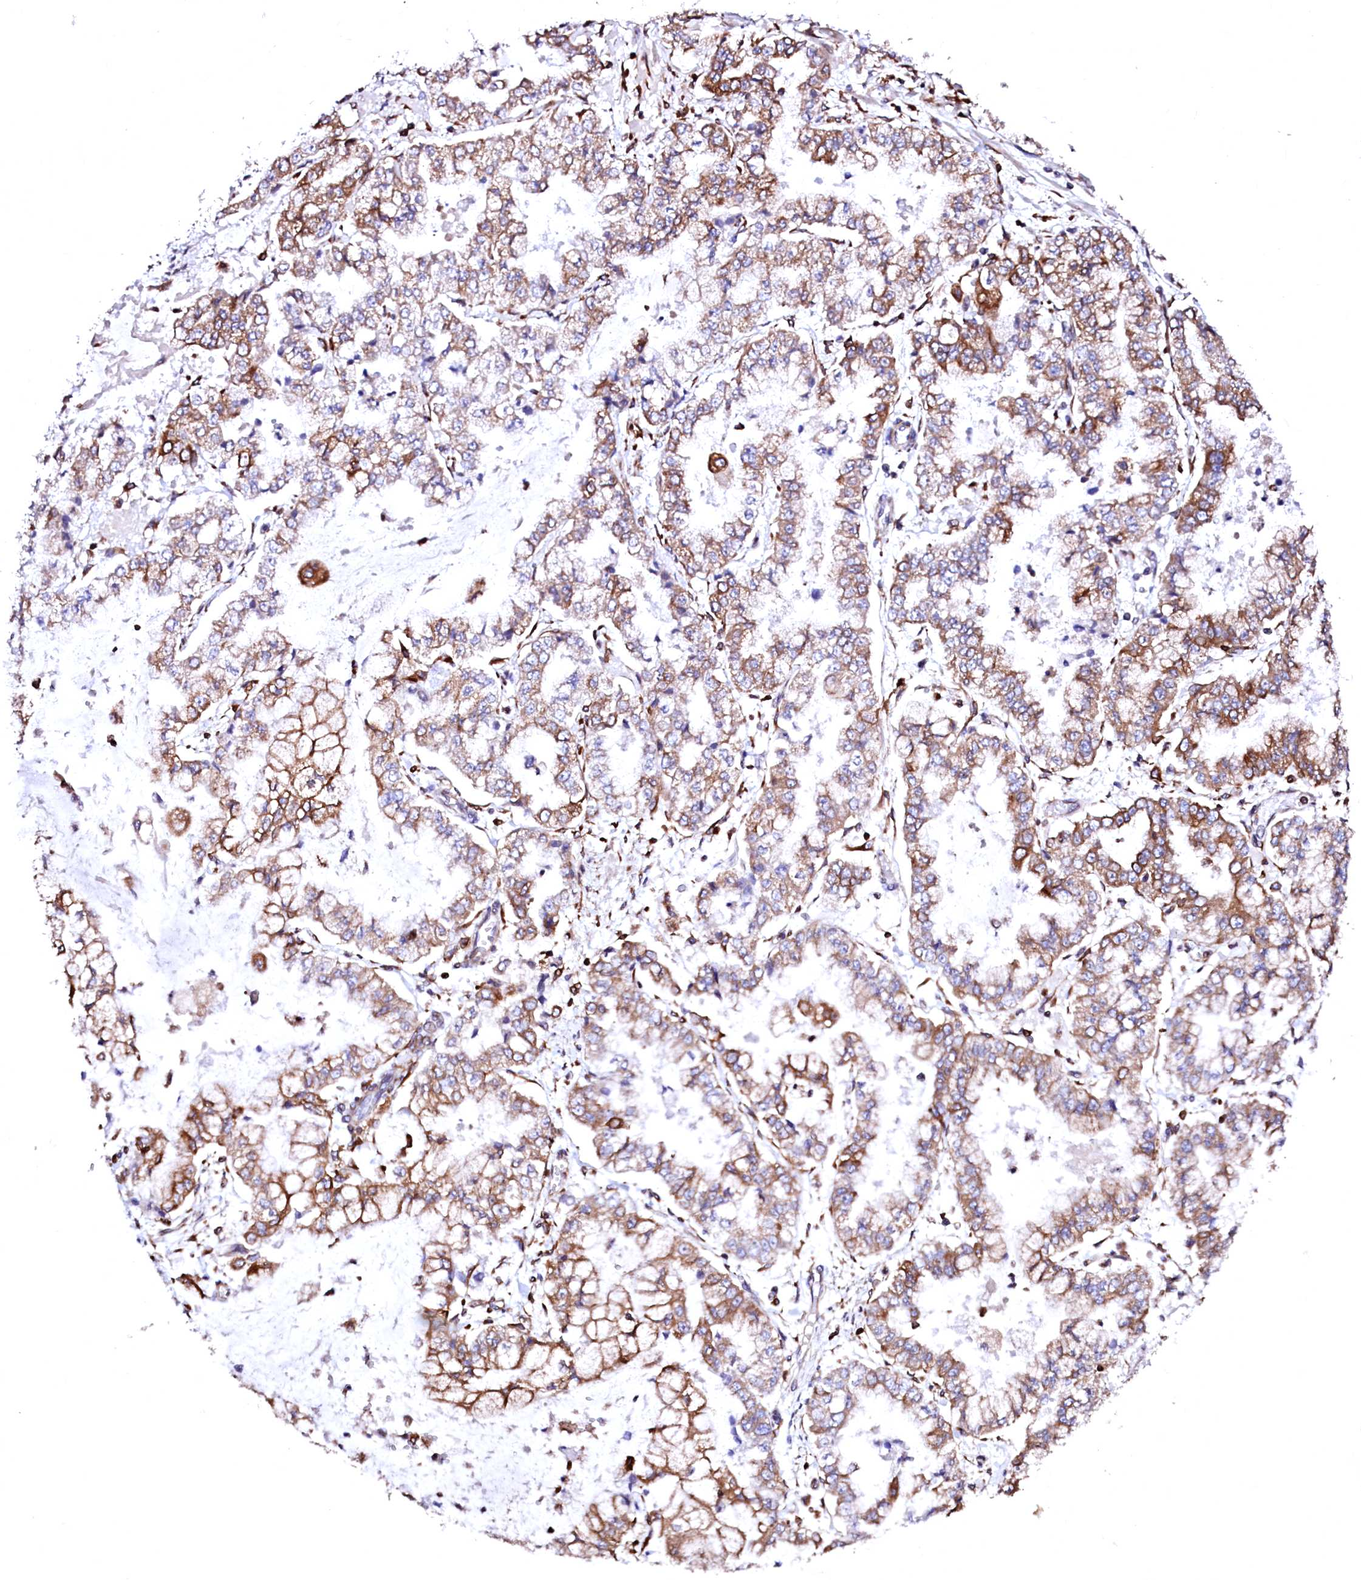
{"staining": {"intensity": "moderate", "quantity": ">75%", "location": "cytoplasmic/membranous"}, "tissue": "stomach cancer", "cell_type": "Tumor cells", "image_type": "cancer", "snomed": [{"axis": "morphology", "description": "Adenocarcinoma, NOS"}, {"axis": "topography", "description": "Stomach"}], "caption": "DAB immunohistochemical staining of stomach cancer exhibits moderate cytoplasmic/membranous protein staining in about >75% of tumor cells. The protein is stained brown, and the nuclei are stained in blue (DAB IHC with brightfield microscopy, high magnification).", "gene": "DERL1", "patient": {"sex": "male", "age": 76}}